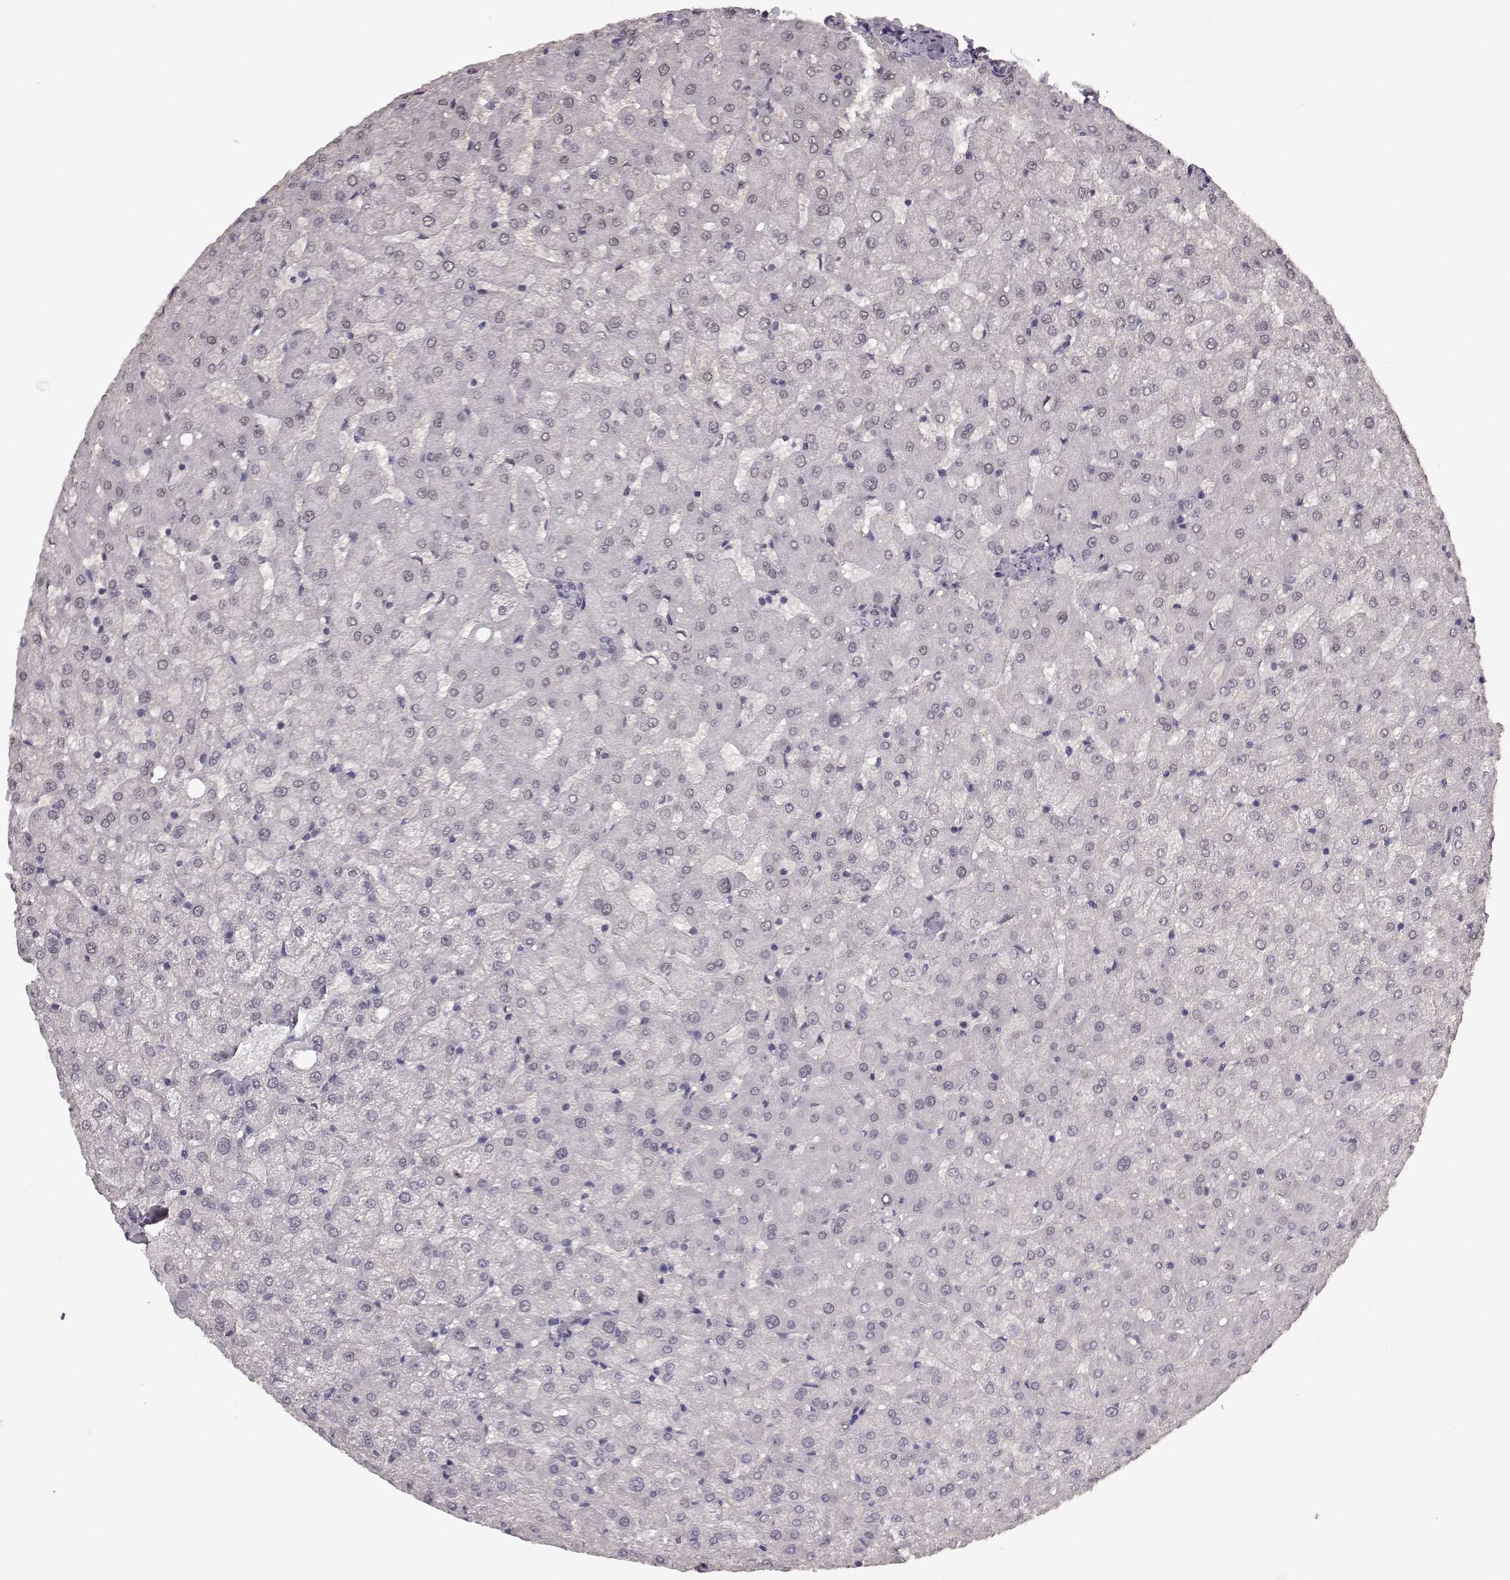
{"staining": {"intensity": "negative", "quantity": "none", "location": "none"}, "tissue": "liver", "cell_type": "Cholangiocytes", "image_type": "normal", "snomed": [{"axis": "morphology", "description": "Normal tissue, NOS"}, {"axis": "topography", "description": "Liver"}], "caption": "High power microscopy micrograph of an immunohistochemistry photomicrograph of unremarkable liver, revealing no significant staining in cholangiocytes.", "gene": "SYNPO2", "patient": {"sex": "female", "age": 50}}